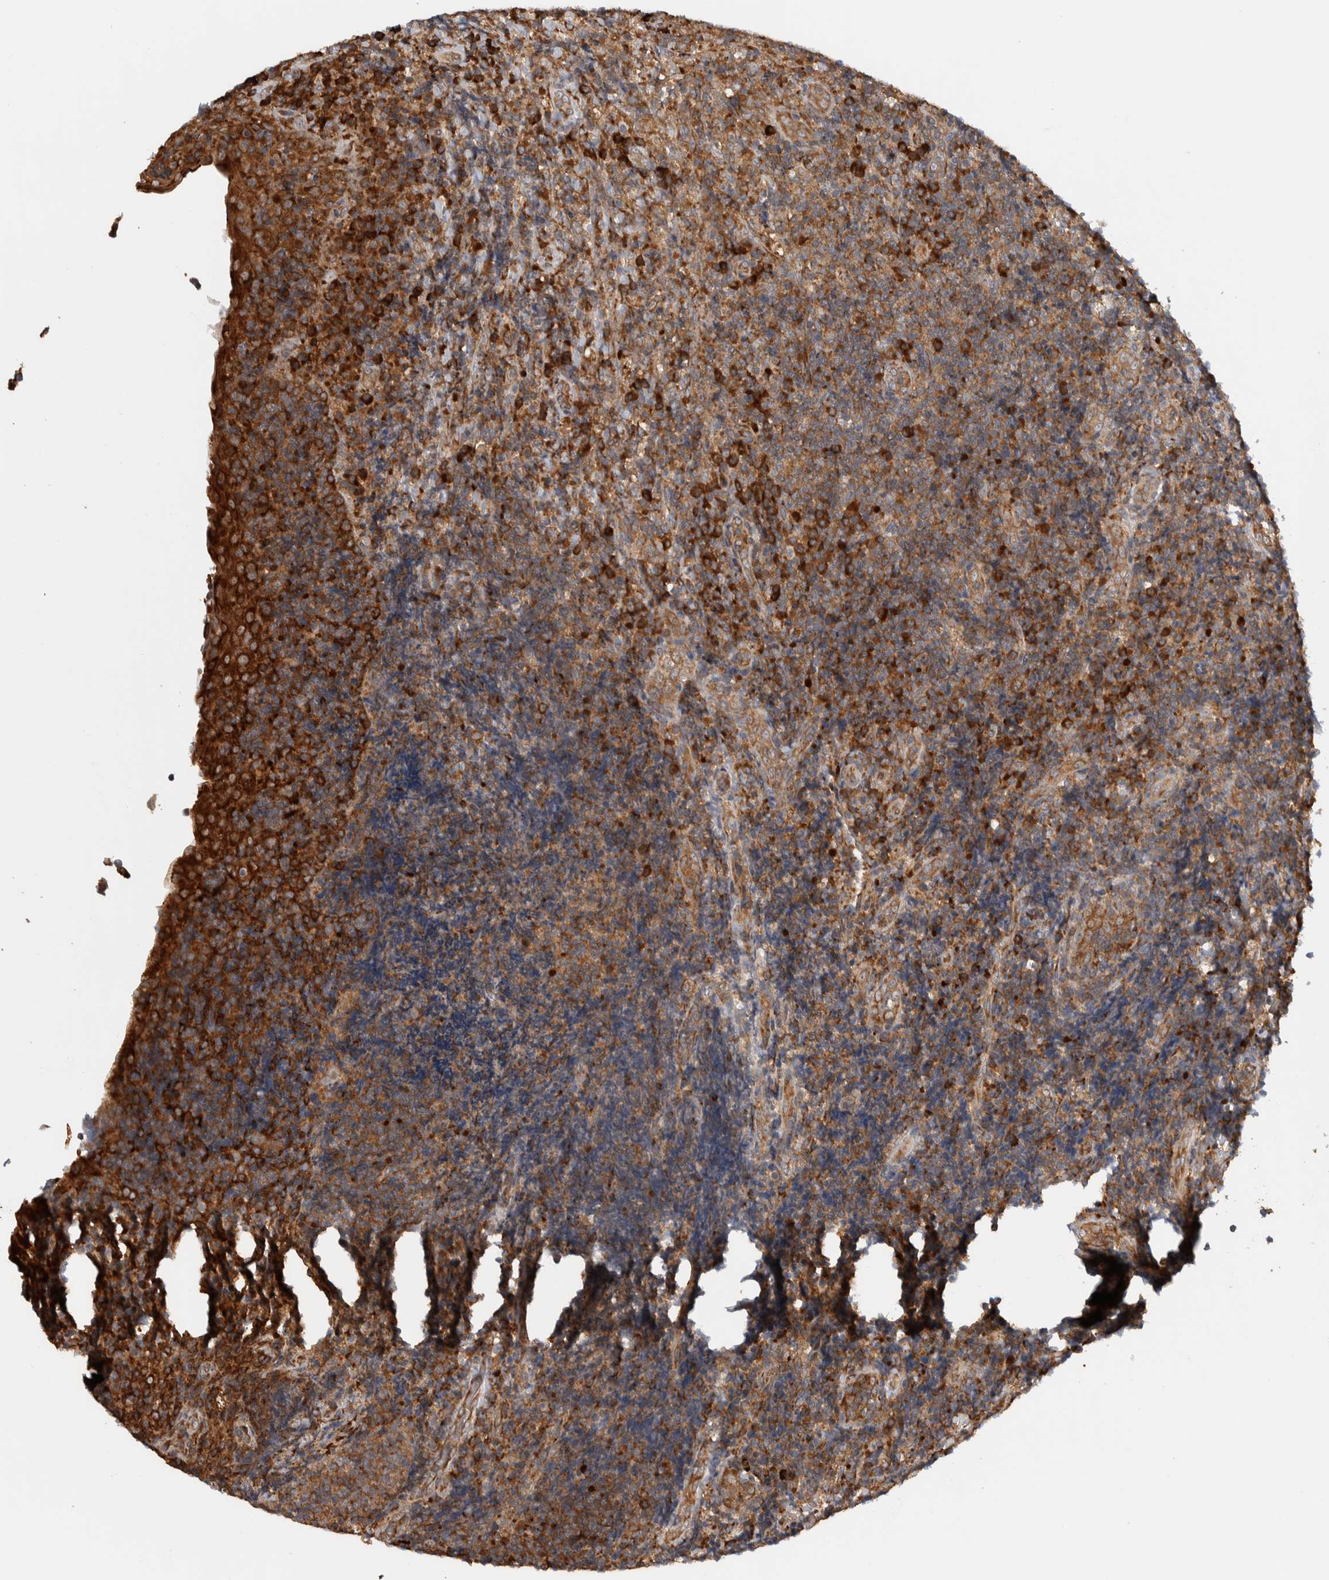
{"staining": {"intensity": "strong", "quantity": ">75%", "location": "cytoplasmic/membranous"}, "tissue": "lymphoma", "cell_type": "Tumor cells", "image_type": "cancer", "snomed": [{"axis": "morphology", "description": "Malignant lymphoma, non-Hodgkin's type, High grade"}, {"axis": "topography", "description": "Tonsil"}], "caption": "Immunohistochemical staining of lymphoma shows high levels of strong cytoplasmic/membranous protein staining in about >75% of tumor cells.", "gene": "EIF3H", "patient": {"sex": "female", "age": 36}}